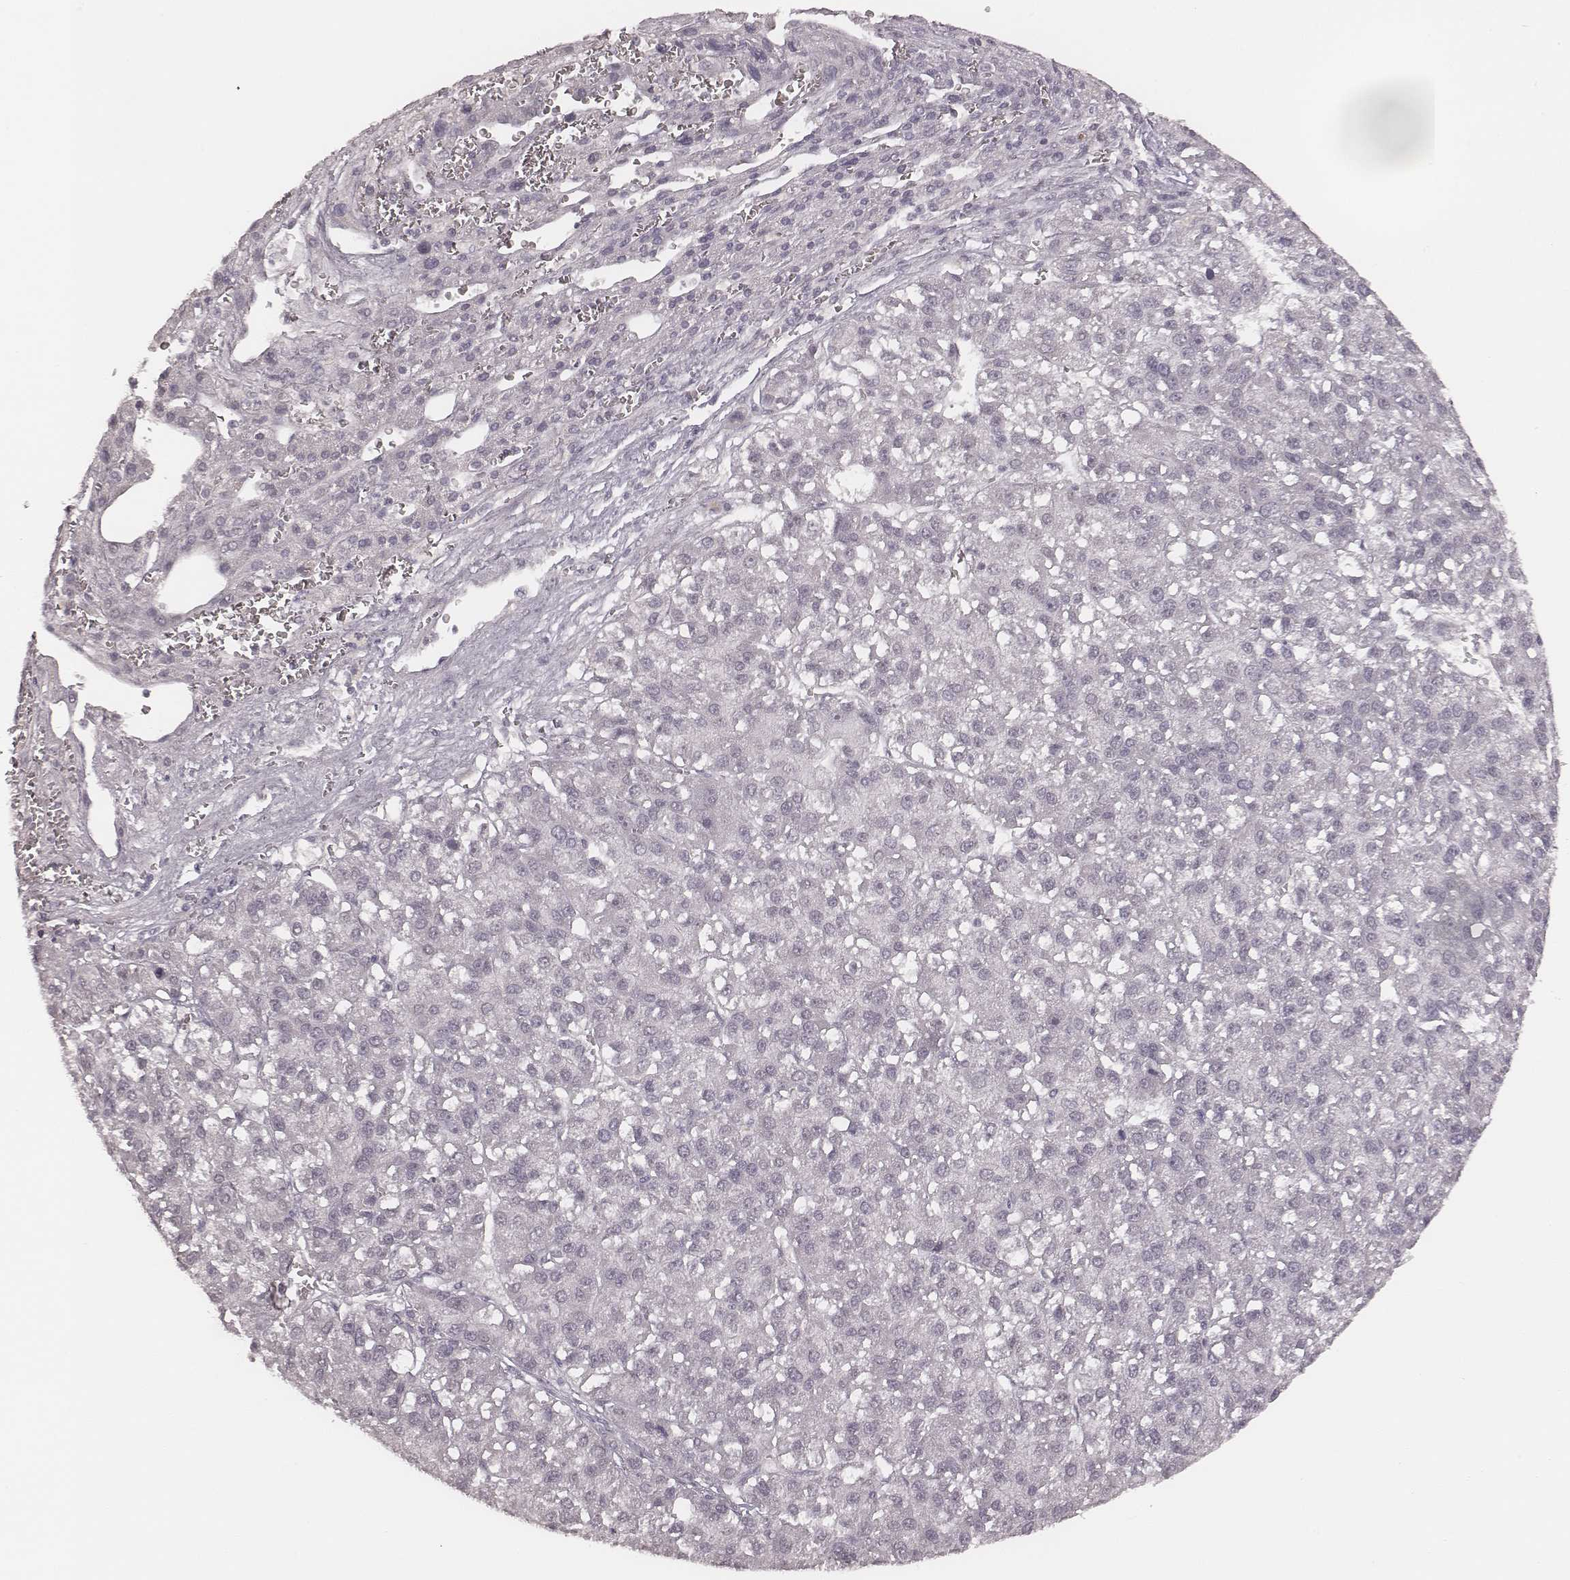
{"staining": {"intensity": "negative", "quantity": "none", "location": "none"}, "tissue": "liver cancer", "cell_type": "Tumor cells", "image_type": "cancer", "snomed": [{"axis": "morphology", "description": "Carcinoma, Hepatocellular, NOS"}, {"axis": "topography", "description": "Liver"}], "caption": "DAB immunohistochemical staining of human liver hepatocellular carcinoma displays no significant staining in tumor cells.", "gene": "MSX1", "patient": {"sex": "female", "age": 70}}